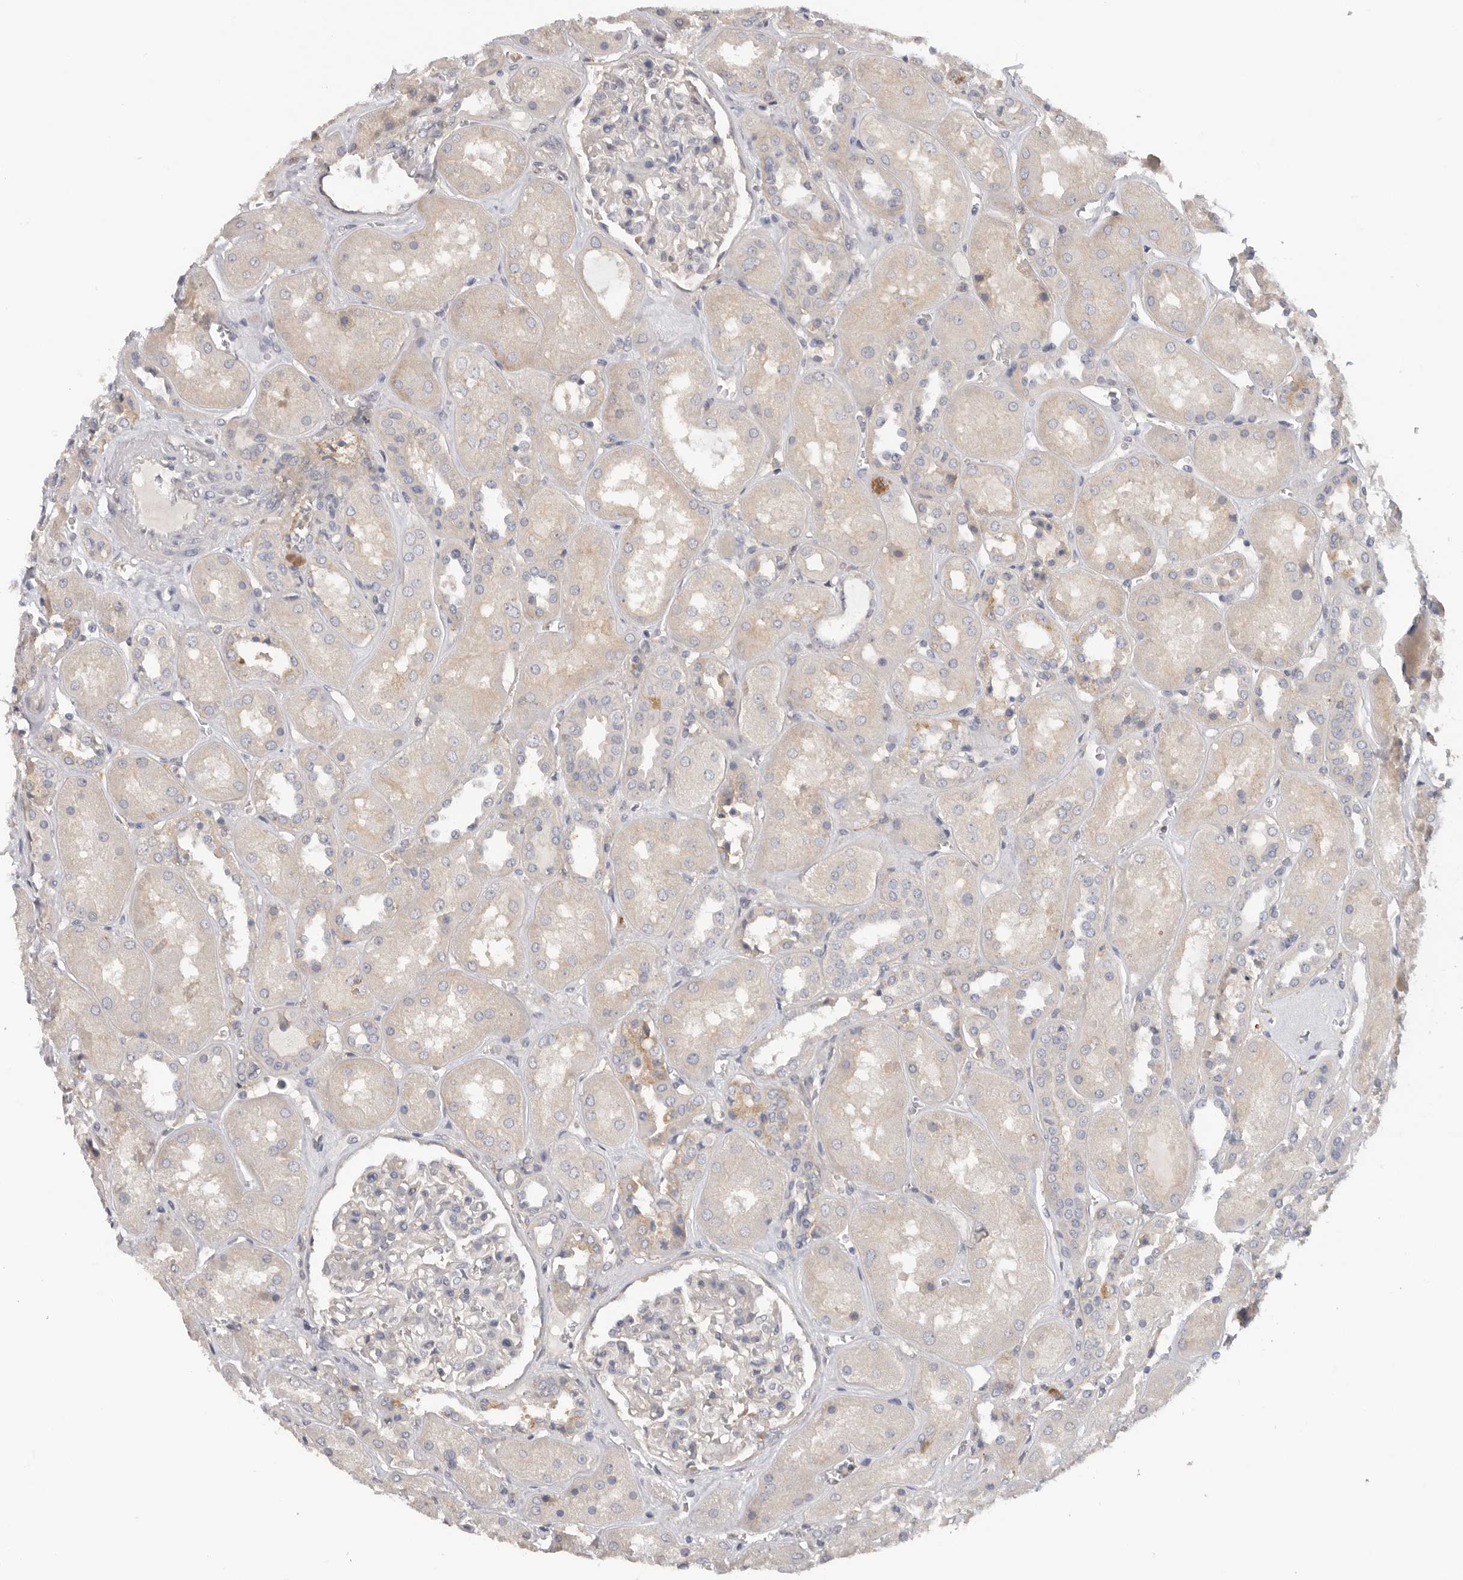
{"staining": {"intensity": "negative", "quantity": "none", "location": "none"}, "tissue": "kidney", "cell_type": "Cells in glomeruli", "image_type": "normal", "snomed": [{"axis": "morphology", "description": "Normal tissue, NOS"}, {"axis": "topography", "description": "Kidney"}], "caption": "Immunohistochemical staining of normal kidney exhibits no significant expression in cells in glomeruli. Nuclei are stained in blue.", "gene": "WDTC1", "patient": {"sex": "male", "age": 70}}